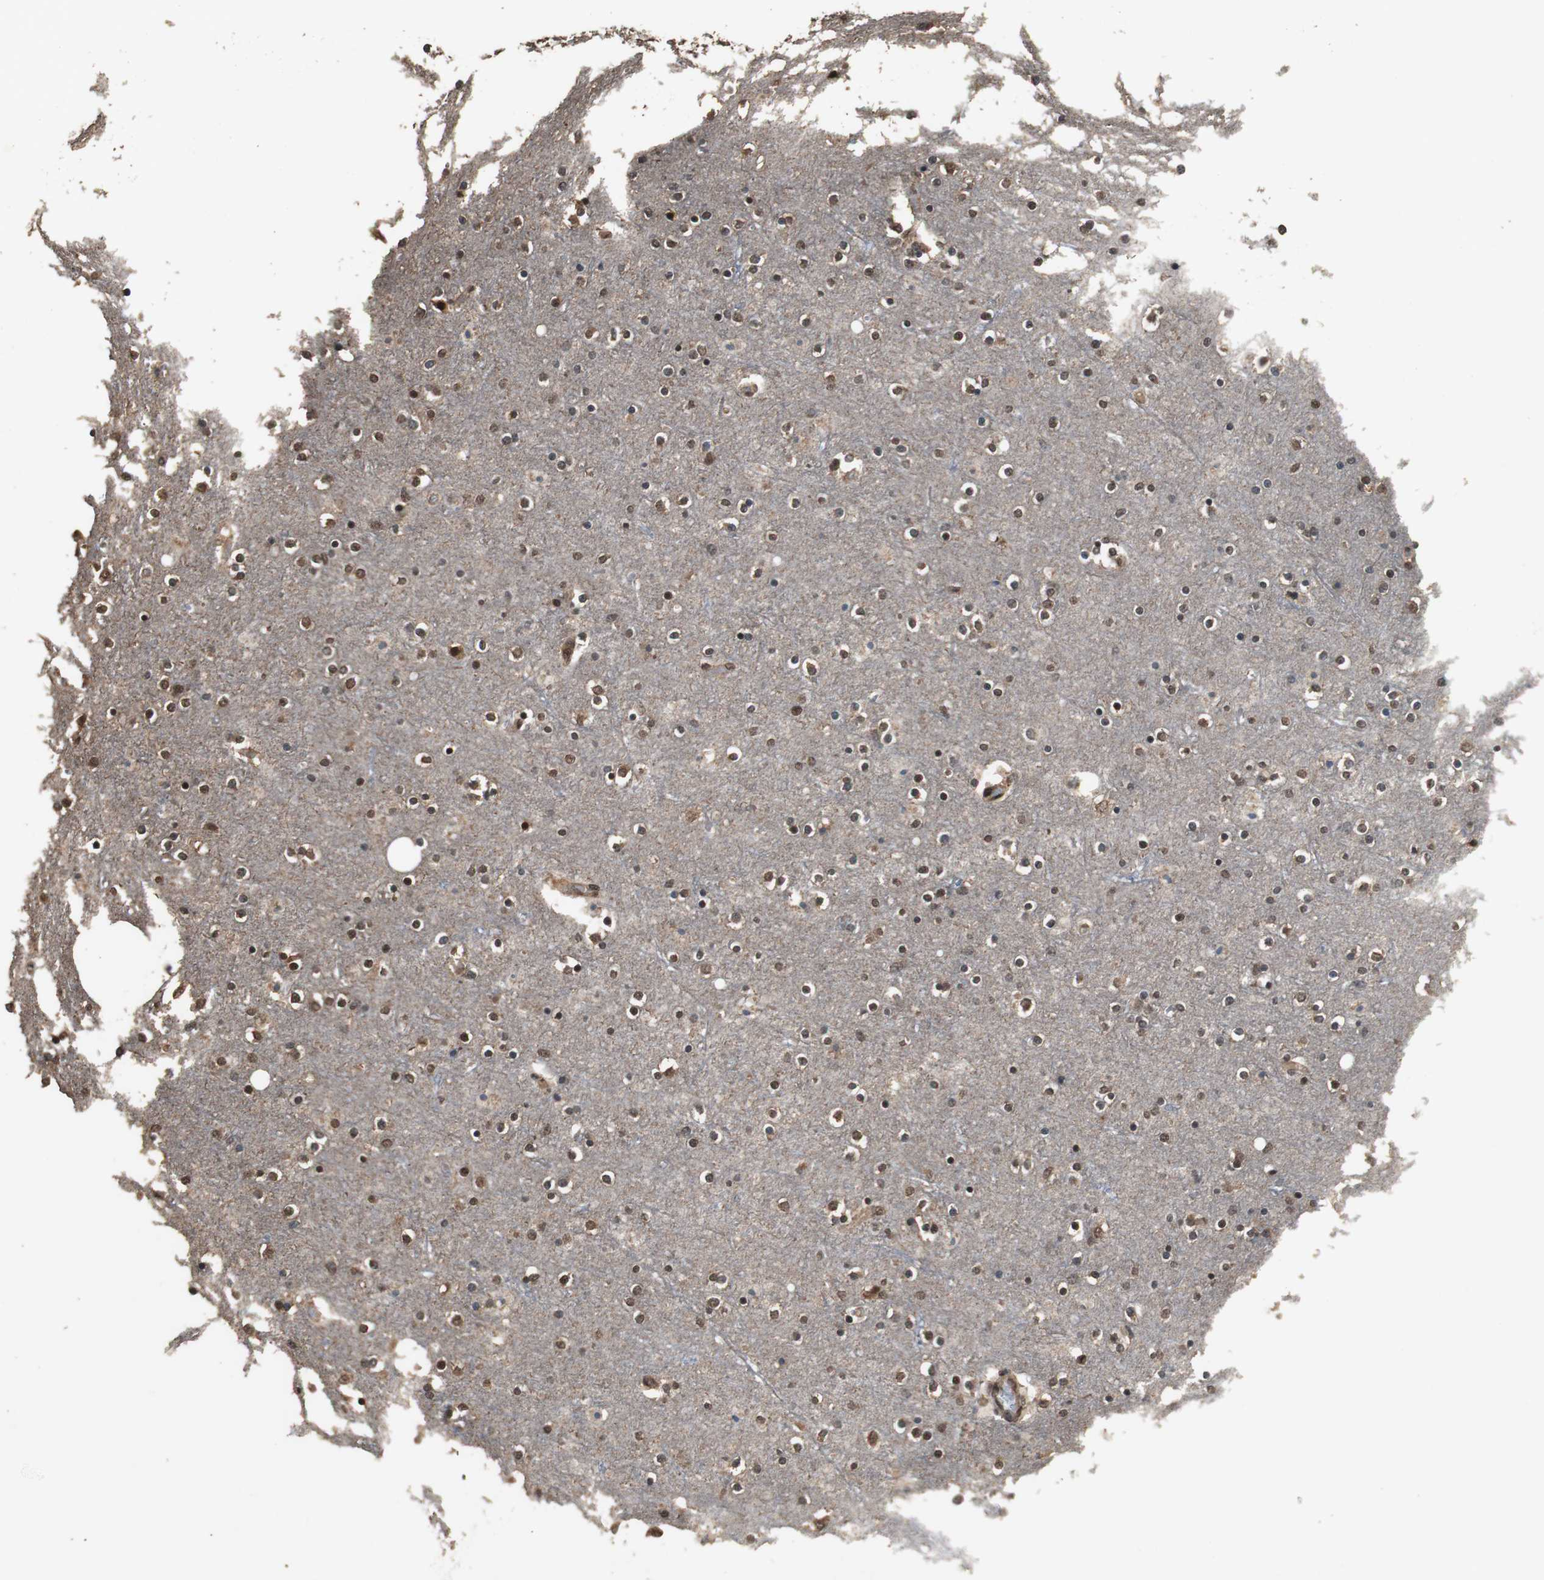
{"staining": {"intensity": "negative", "quantity": "none", "location": "none"}, "tissue": "cerebral cortex", "cell_type": "Endothelial cells", "image_type": "normal", "snomed": [{"axis": "morphology", "description": "Normal tissue, NOS"}, {"axis": "topography", "description": "Cerebral cortex"}], "caption": "Endothelial cells show no significant protein expression in benign cerebral cortex. (Brightfield microscopy of DAB (3,3'-diaminobenzidine) immunohistochemistry at high magnification).", "gene": "PPP1R13B", "patient": {"sex": "female", "age": 54}}